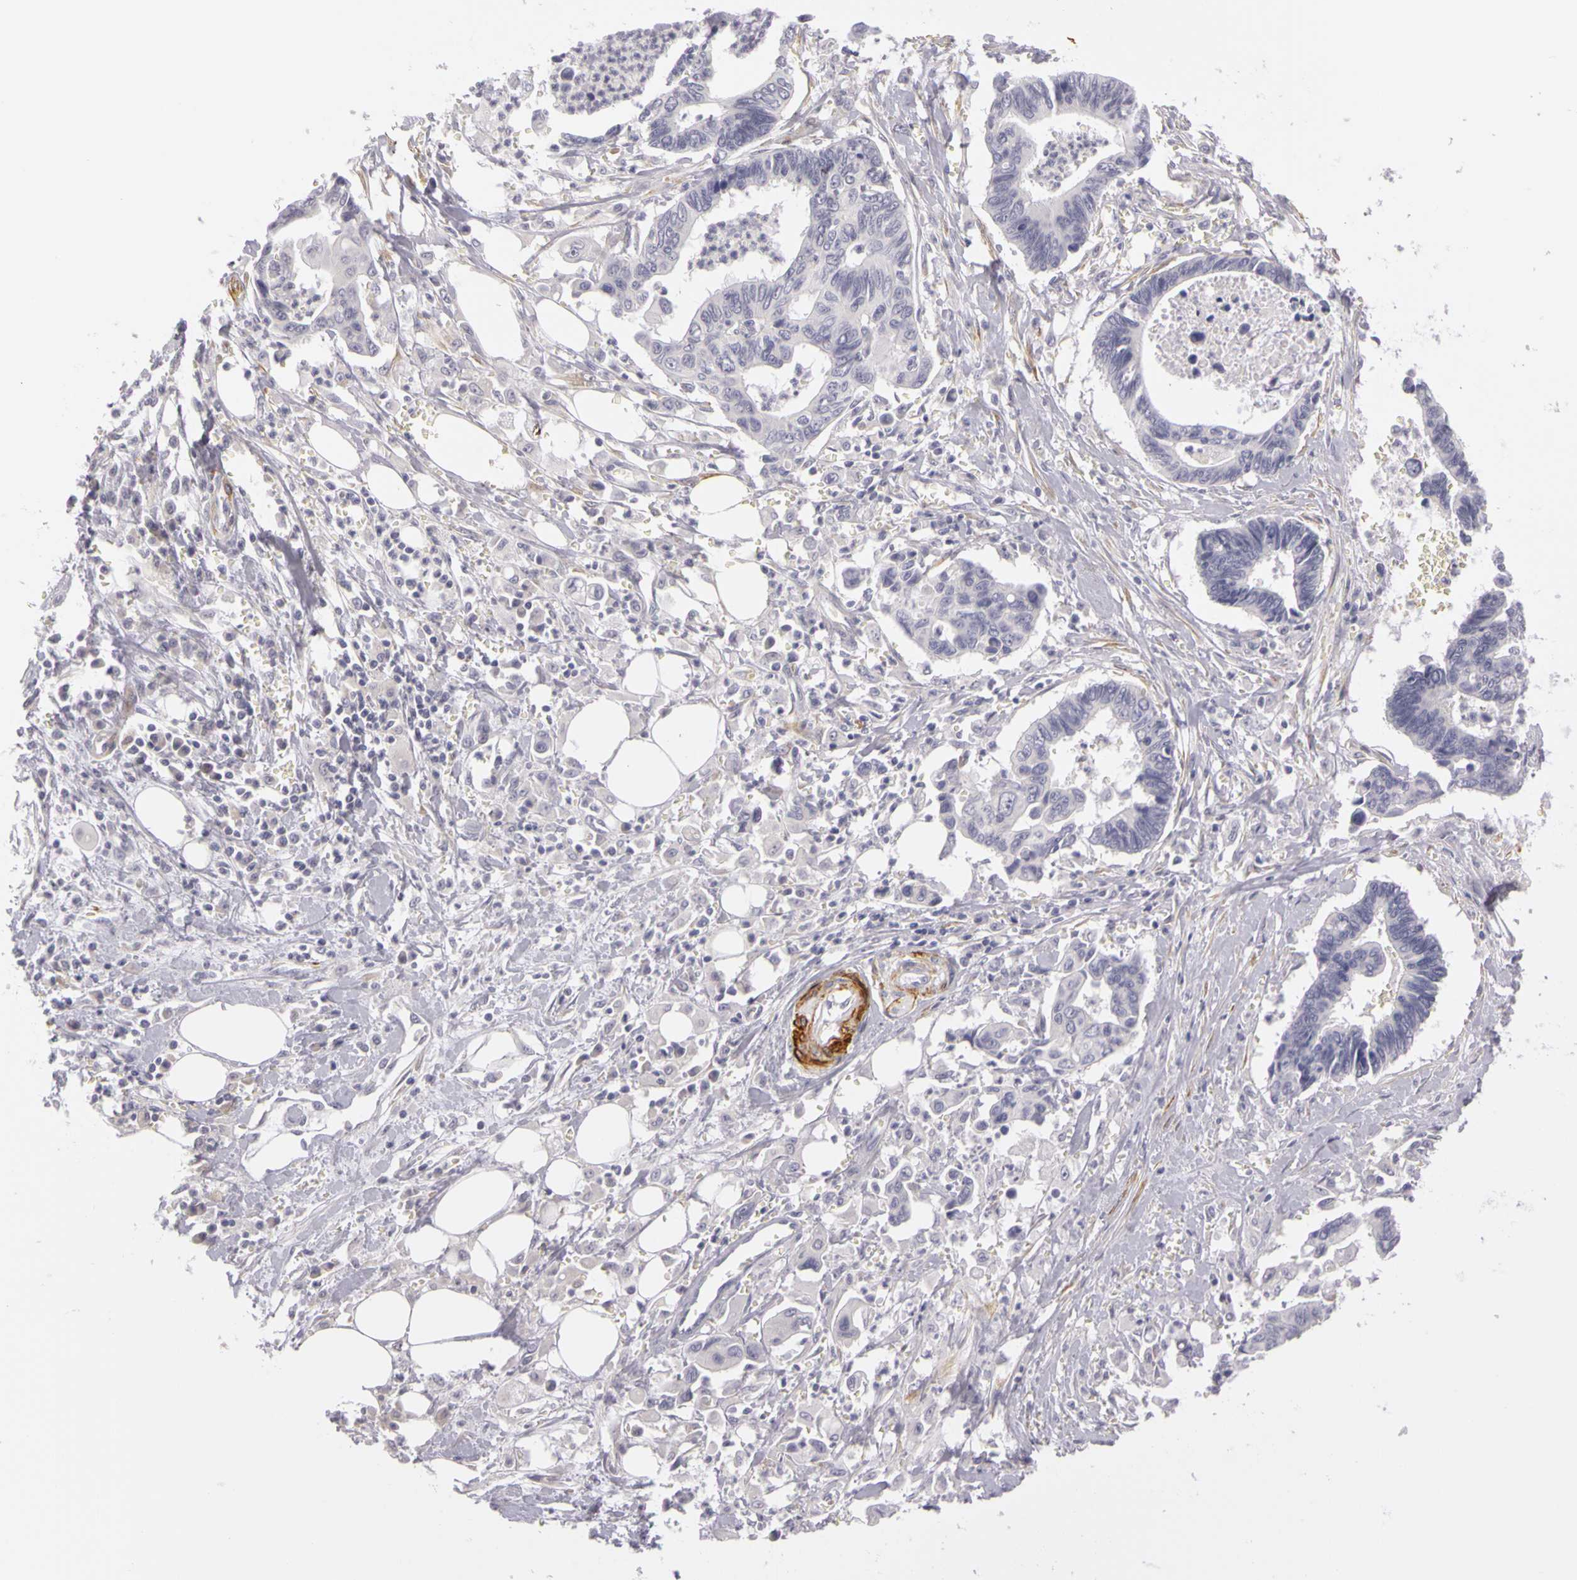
{"staining": {"intensity": "negative", "quantity": "none", "location": "none"}, "tissue": "pancreatic cancer", "cell_type": "Tumor cells", "image_type": "cancer", "snomed": [{"axis": "morphology", "description": "Adenocarcinoma, NOS"}, {"axis": "topography", "description": "Pancreas"}], "caption": "A high-resolution micrograph shows IHC staining of pancreatic cancer (adenocarcinoma), which demonstrates no significant positivity in tumor cells.", "gene": "CNTN2", "patient": {"sex": "female", "age": 70}}